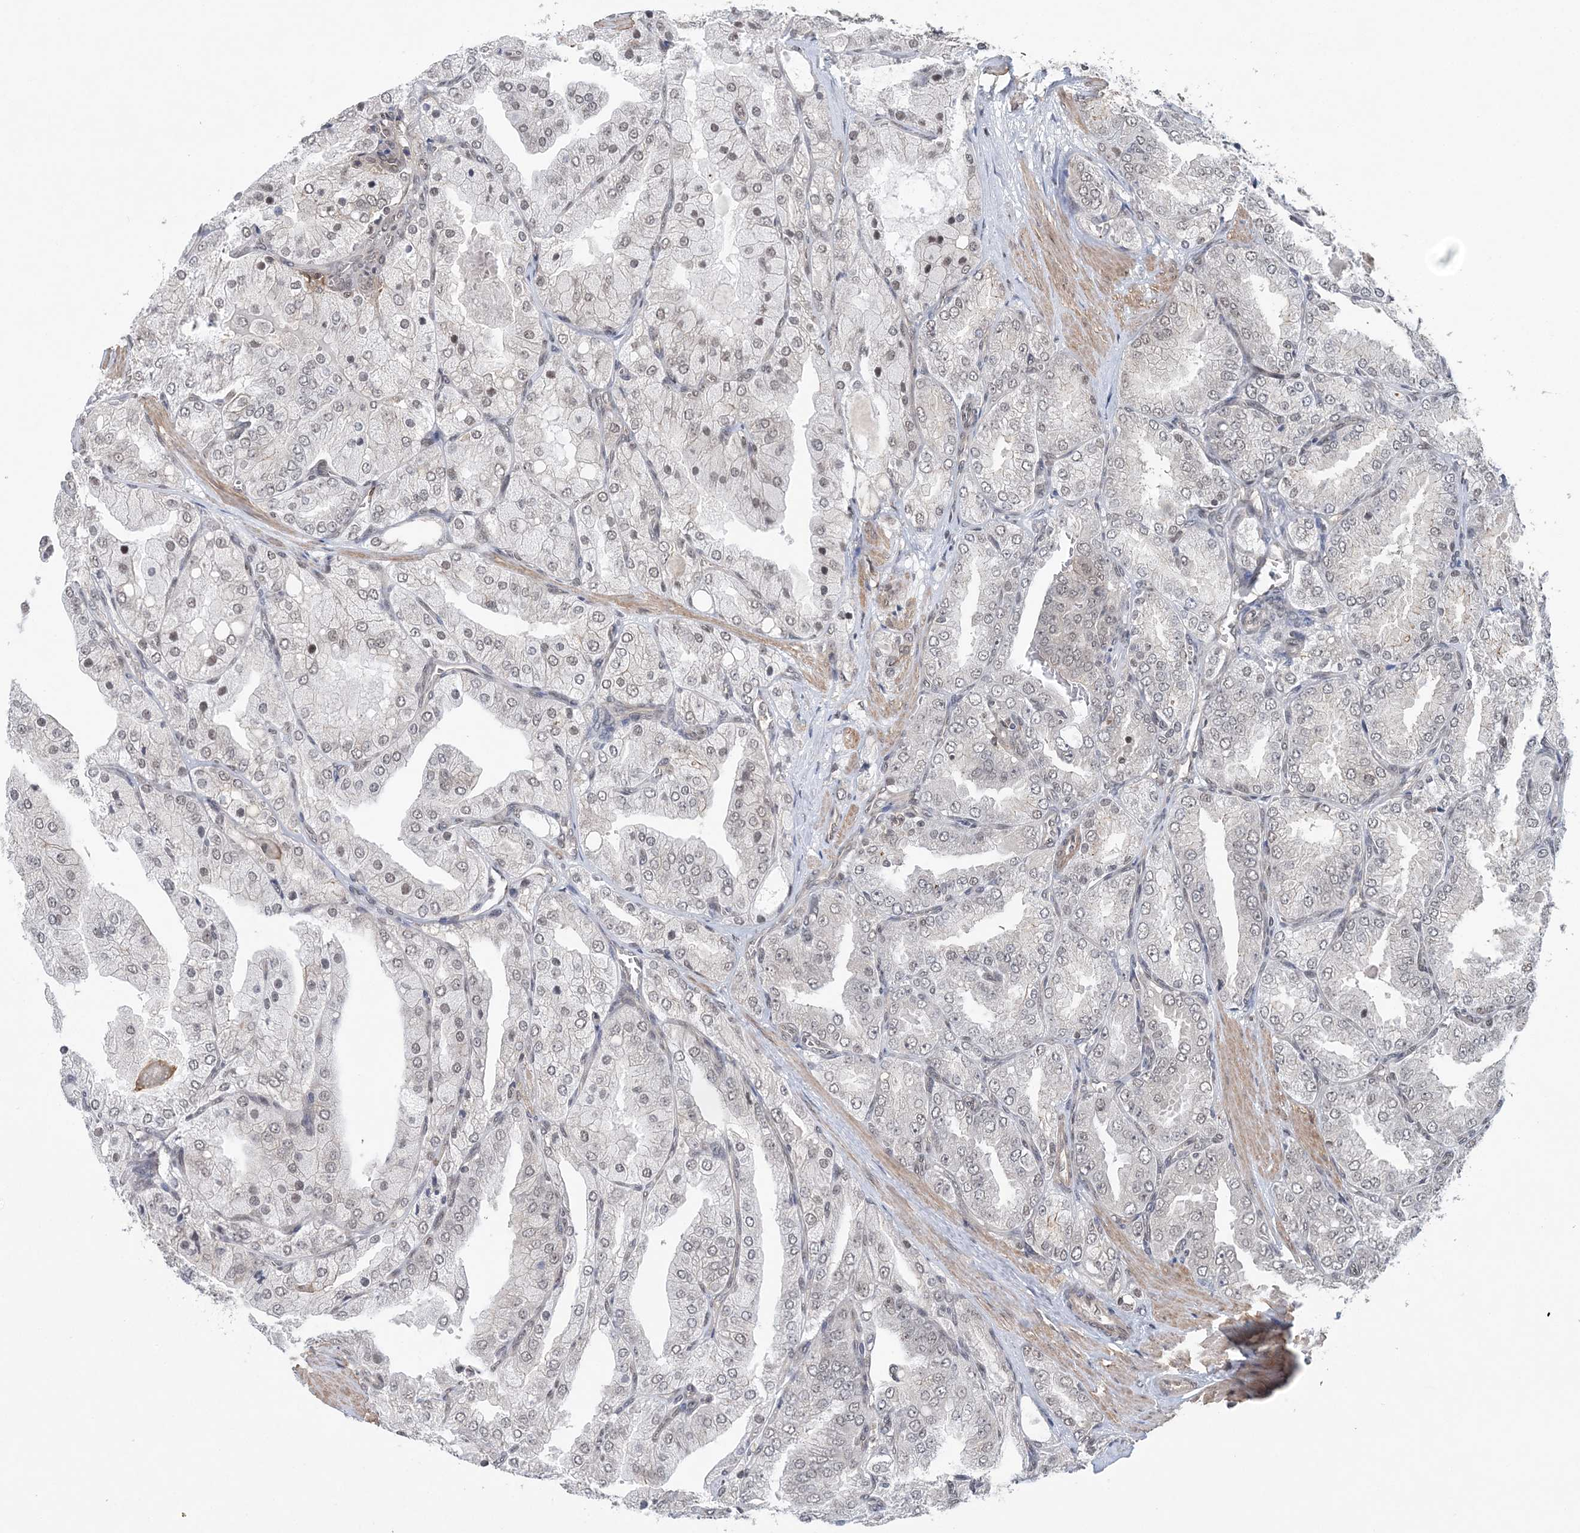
{"staining": {"intensity": "weak", "quantity": "25%-75%", "location": "nuclear"}, "tissue": "prostate cancer", "cell_type": "Tumor cells", "image_type": "cancer", "snomed": [{"axis": "morphology", "description": "Adenocarcinoma, High grade"}, {"axis": "topography", "description": "Prostate"}], "caption": "Approximately 25%-75% of tumor cells in adenocarcinoma (high-grade) (prostate) reveal weak nuclear protein expression as visualized by brown immunohistochemical staining.", "gene": "CCDC152", "patient": {"sex": "male", "age": 50}}